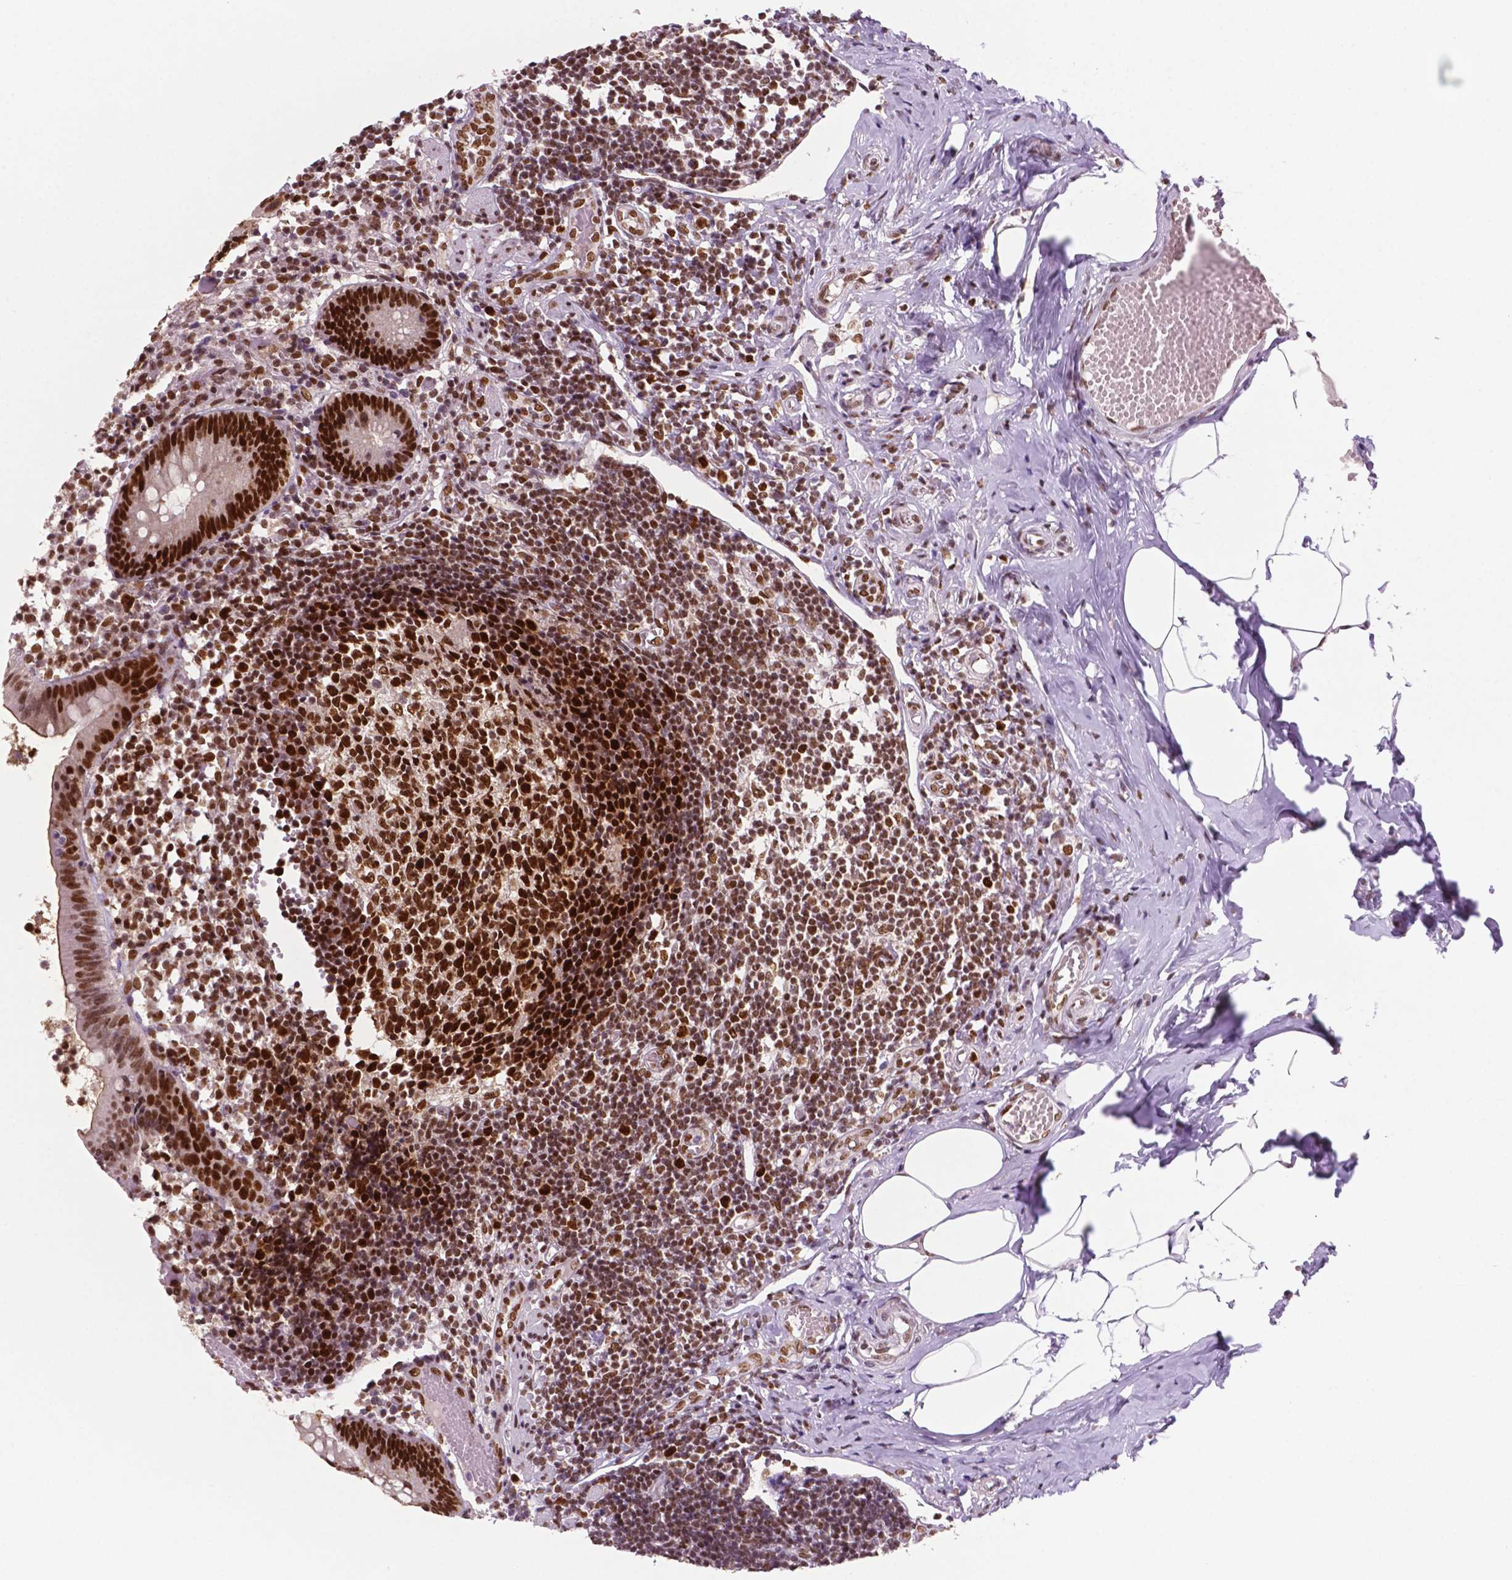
{"staining": {"intensity": "strong", "quantity": ">75%", "location": "nuclear"}, "tissue": "appendix", "cell_type": "Glandular cells", "image_type": "normal", "snomed": [{"axis": "morphology", "description": "Normal tissue, NOS"}, {"axis": "topography", "description": "Appendix"}], "caption": "Immunohistochemical staining of unremarkable appendix demonstrates high levels of strong nuclear staining in about >75% of glandular cells.", "gene": "MLH1", "patient": {"sex": "female", "age": 32}}